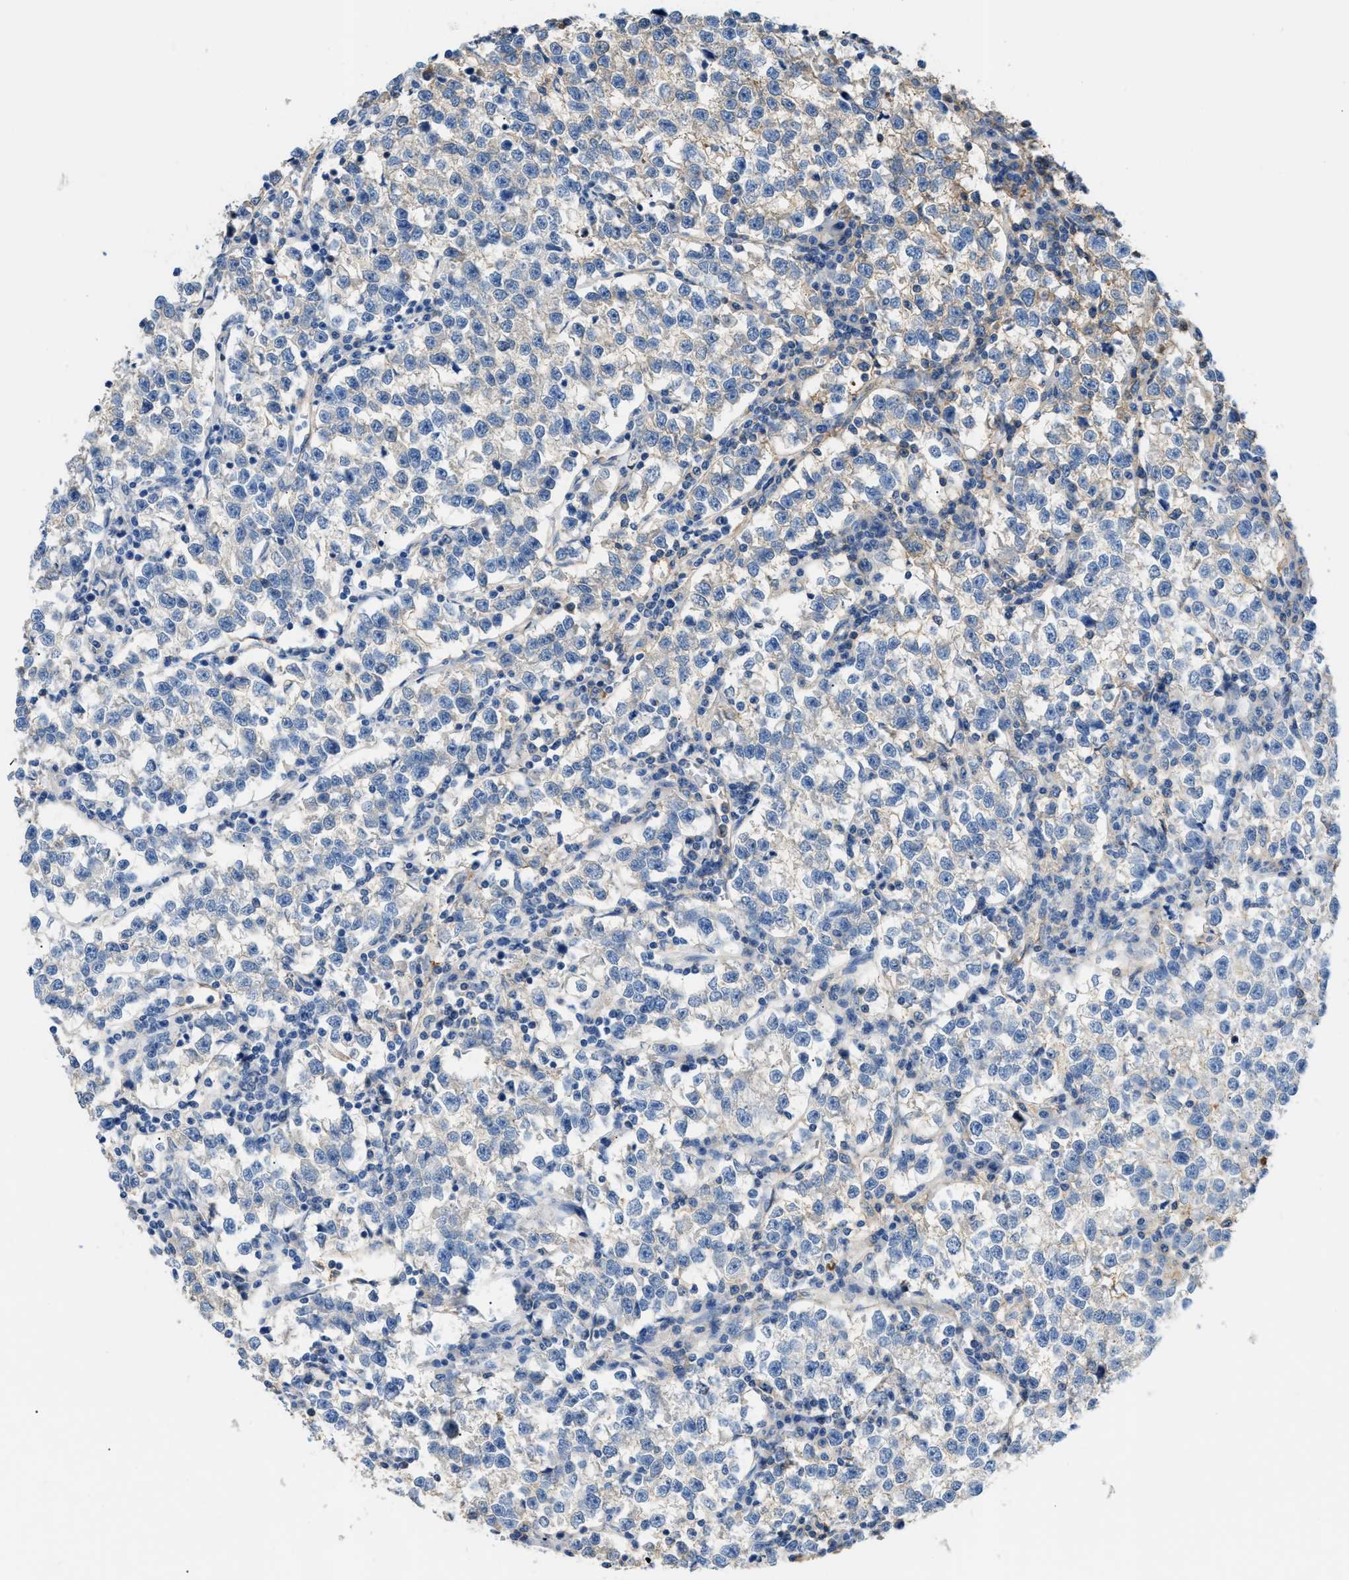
{"staining": {"intensity": "weak", "quantity": "<25%", "location": "cytoplasmic/membranous"}, "tissue": "testis cancer", "cell_type": "Tumor cells", "image_type": "cancer", "snomed": [{"axis": "morphology", "description": "Normal tissue, NOS"}, {"axis": "morphology", "description": "Seminoma, NOS"}, {"axis": "topography", "description": "Testis"}], "caption": "Tumor cells are negative for protein expression in human seminoma (testis).", "gene": "CFI", "patient": {"sex": "male", "age": 43}}